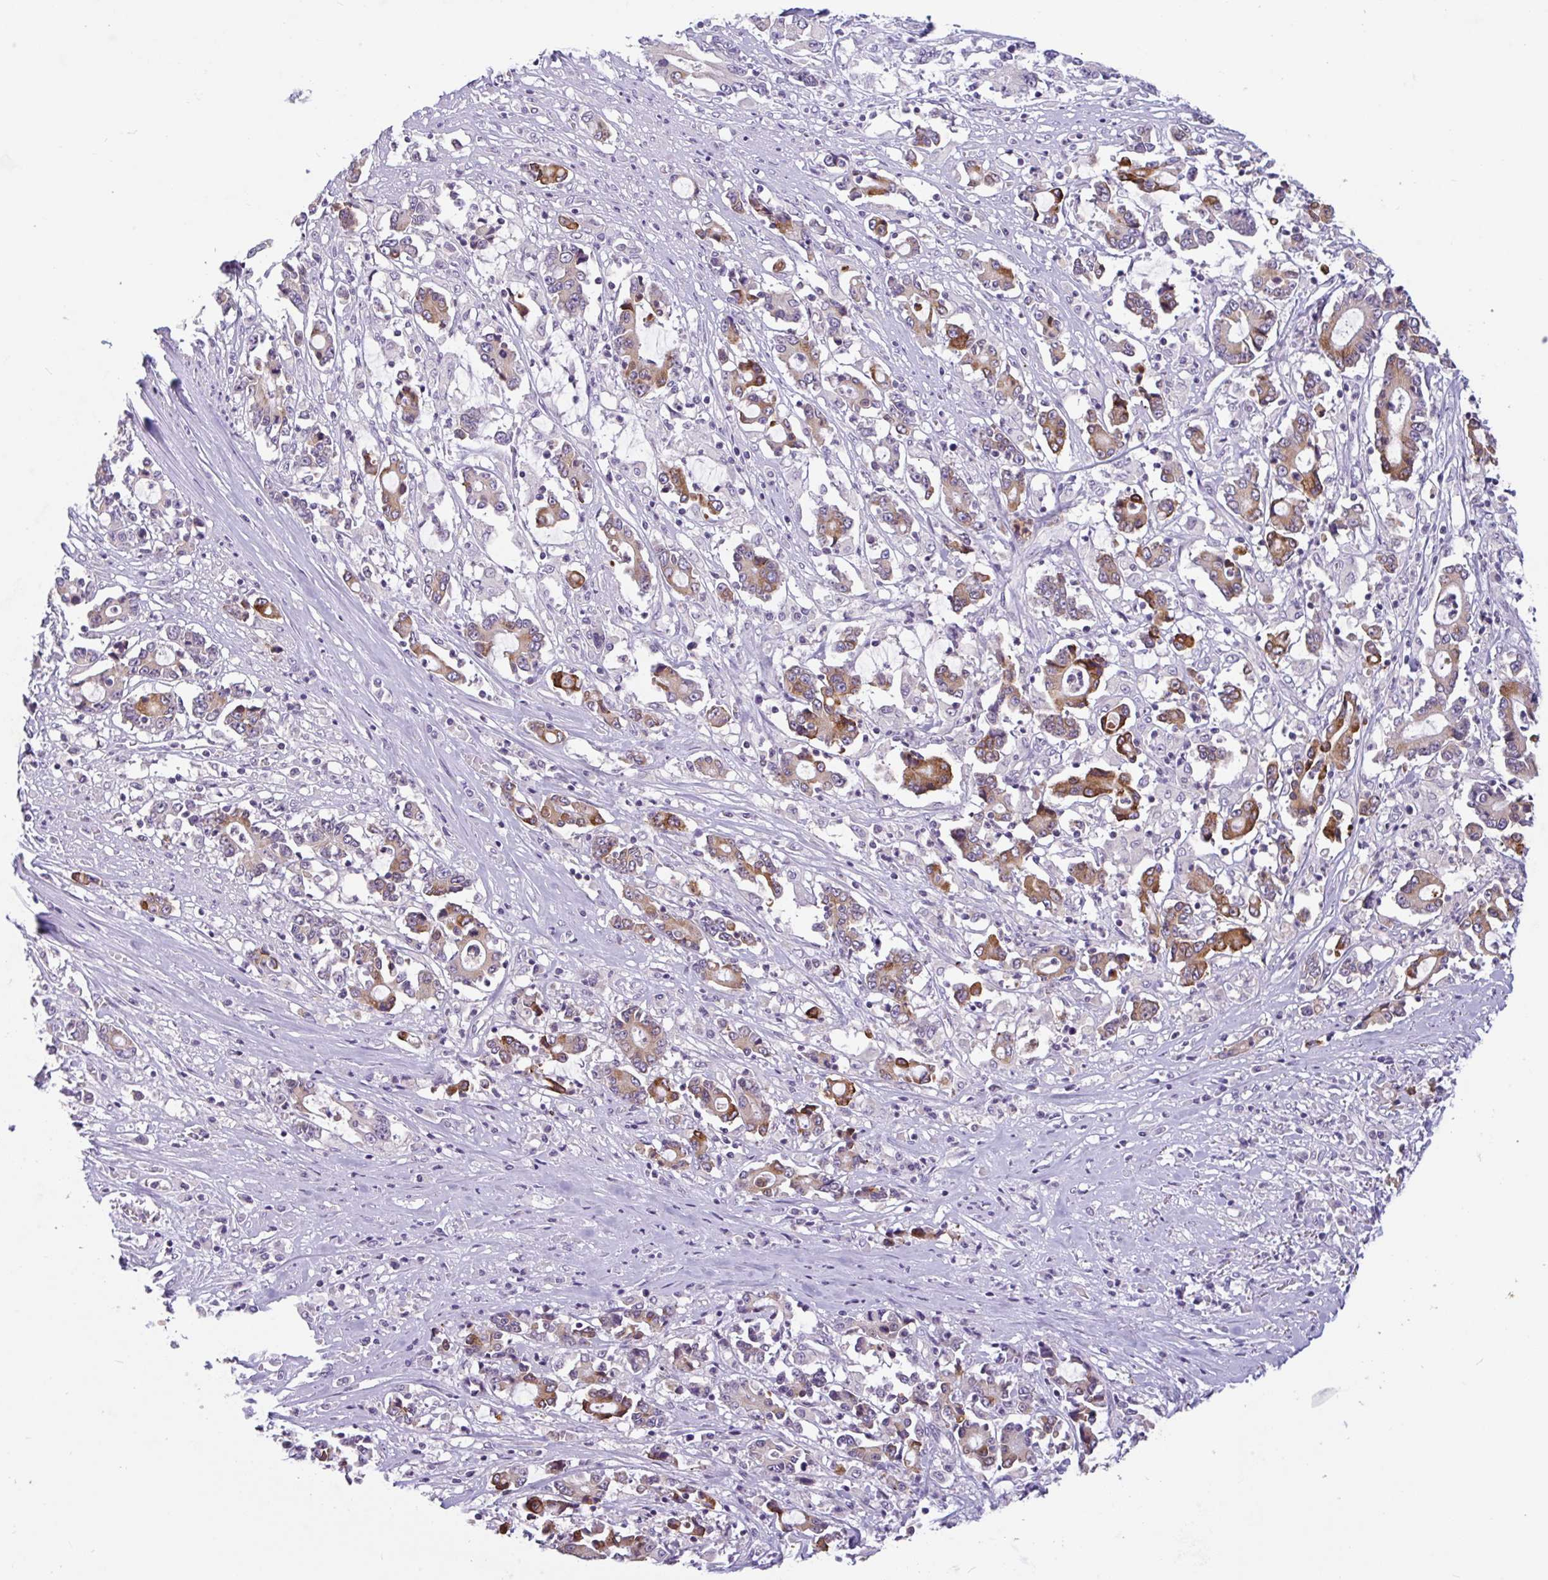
{"staining": {"intensity": "moderate", "quantity": ">75%", "location": "cytoplasmic/membranous"}, "tissue": "stomach cancer", "cell_type": "Tumor cells", "image_type": "cancer", "snomed": [{"axis": "morphology", "description": "Adenocarcinoma, NOS"}, {"axis": "topography", "description": "Stomach, upper"}], "caption": "This histopathology image demonstrates IHC staining of human stomach cancer (adenocarcinoma), with medium moderate cytoplasmic/membranous staining in approximately >75% of tumor cells.", "gene": "CTSE", "patient": {"sex": "male", "age": 68}}